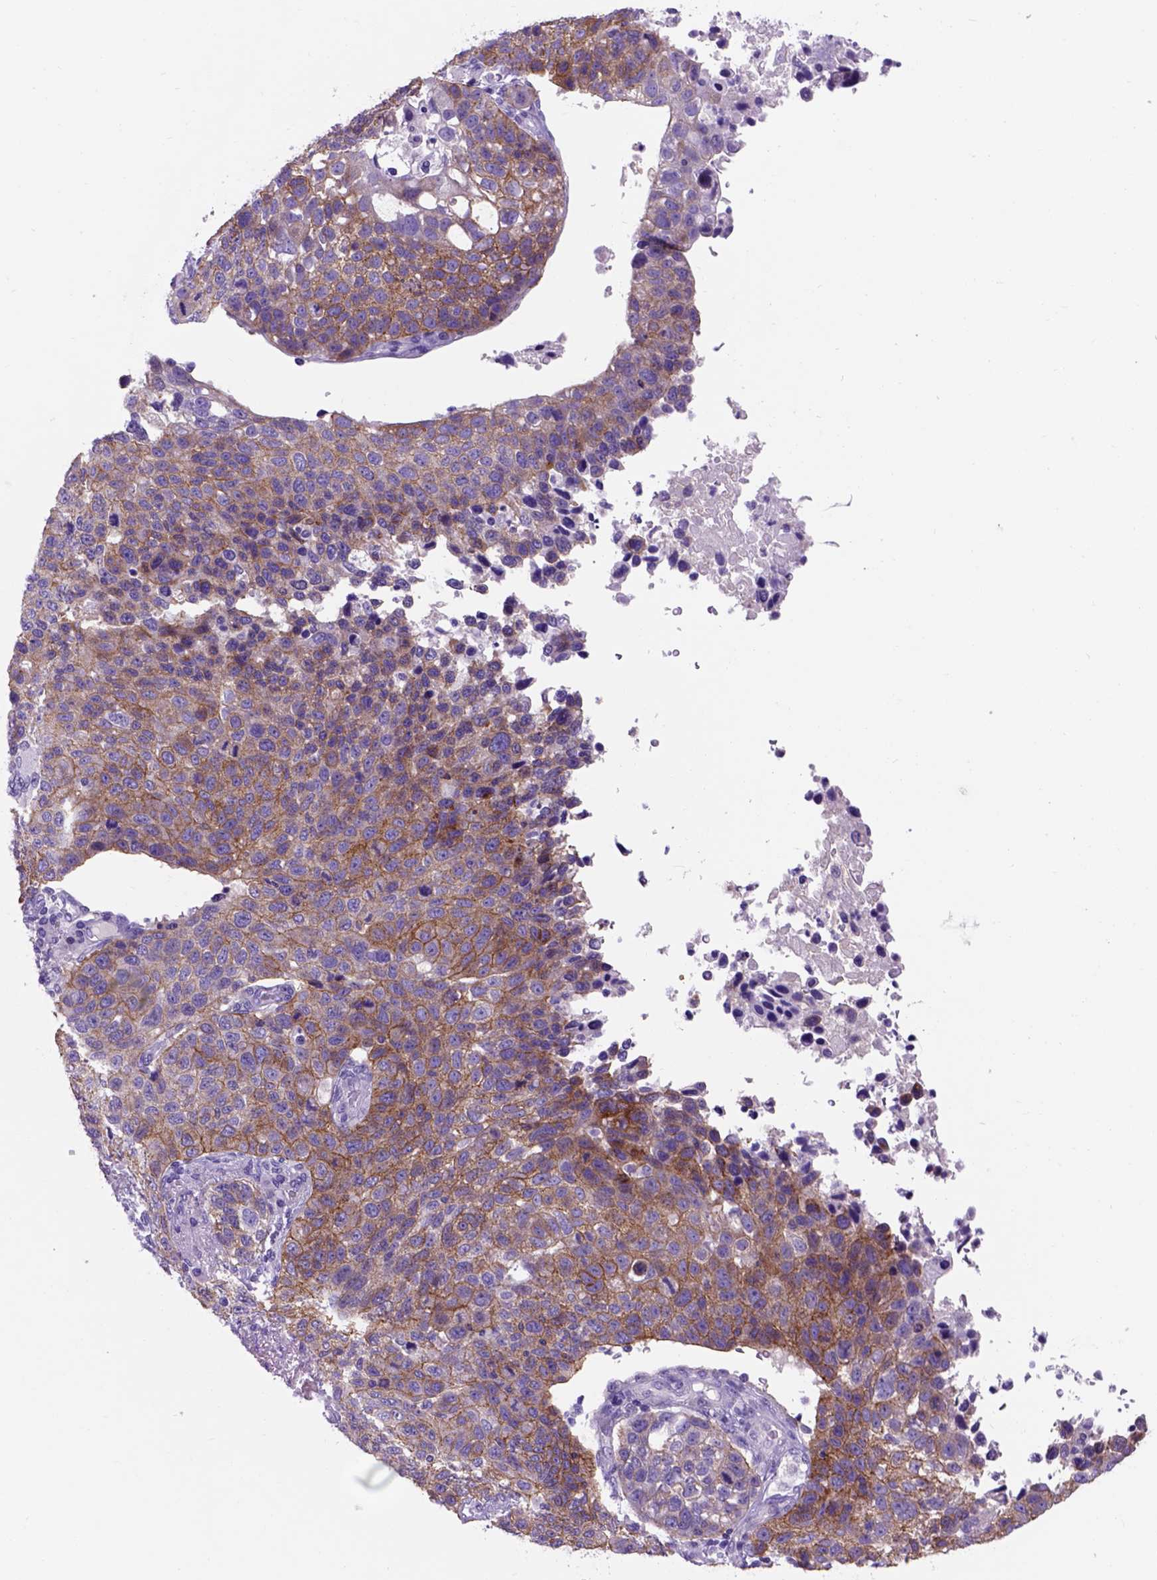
{"staining": {"intensity": "moderate", "quantity": ">75%", "location": "cytoplasmic/membranous"}, "tissue": "lung cancer", "cell_type": "Tumor cells", "image_type": "cancer", "snomed": [{"axis": "morphology", "description": "Squamous cell carcinoma, NOS"}, {"axis": "topography", "description": "Lymph node"}, {"axis": "topography", "description": "Lung"}], "caption": "Immunohistochemistry (DAB) staining of human lung cancer (squamous cell carcinoma) exhibits moderate cytoplasmic/membranous protein expression in about >75% of tumor cells.", "gene": "EGFR", "patient": {"sex": "male", "age": 61}}